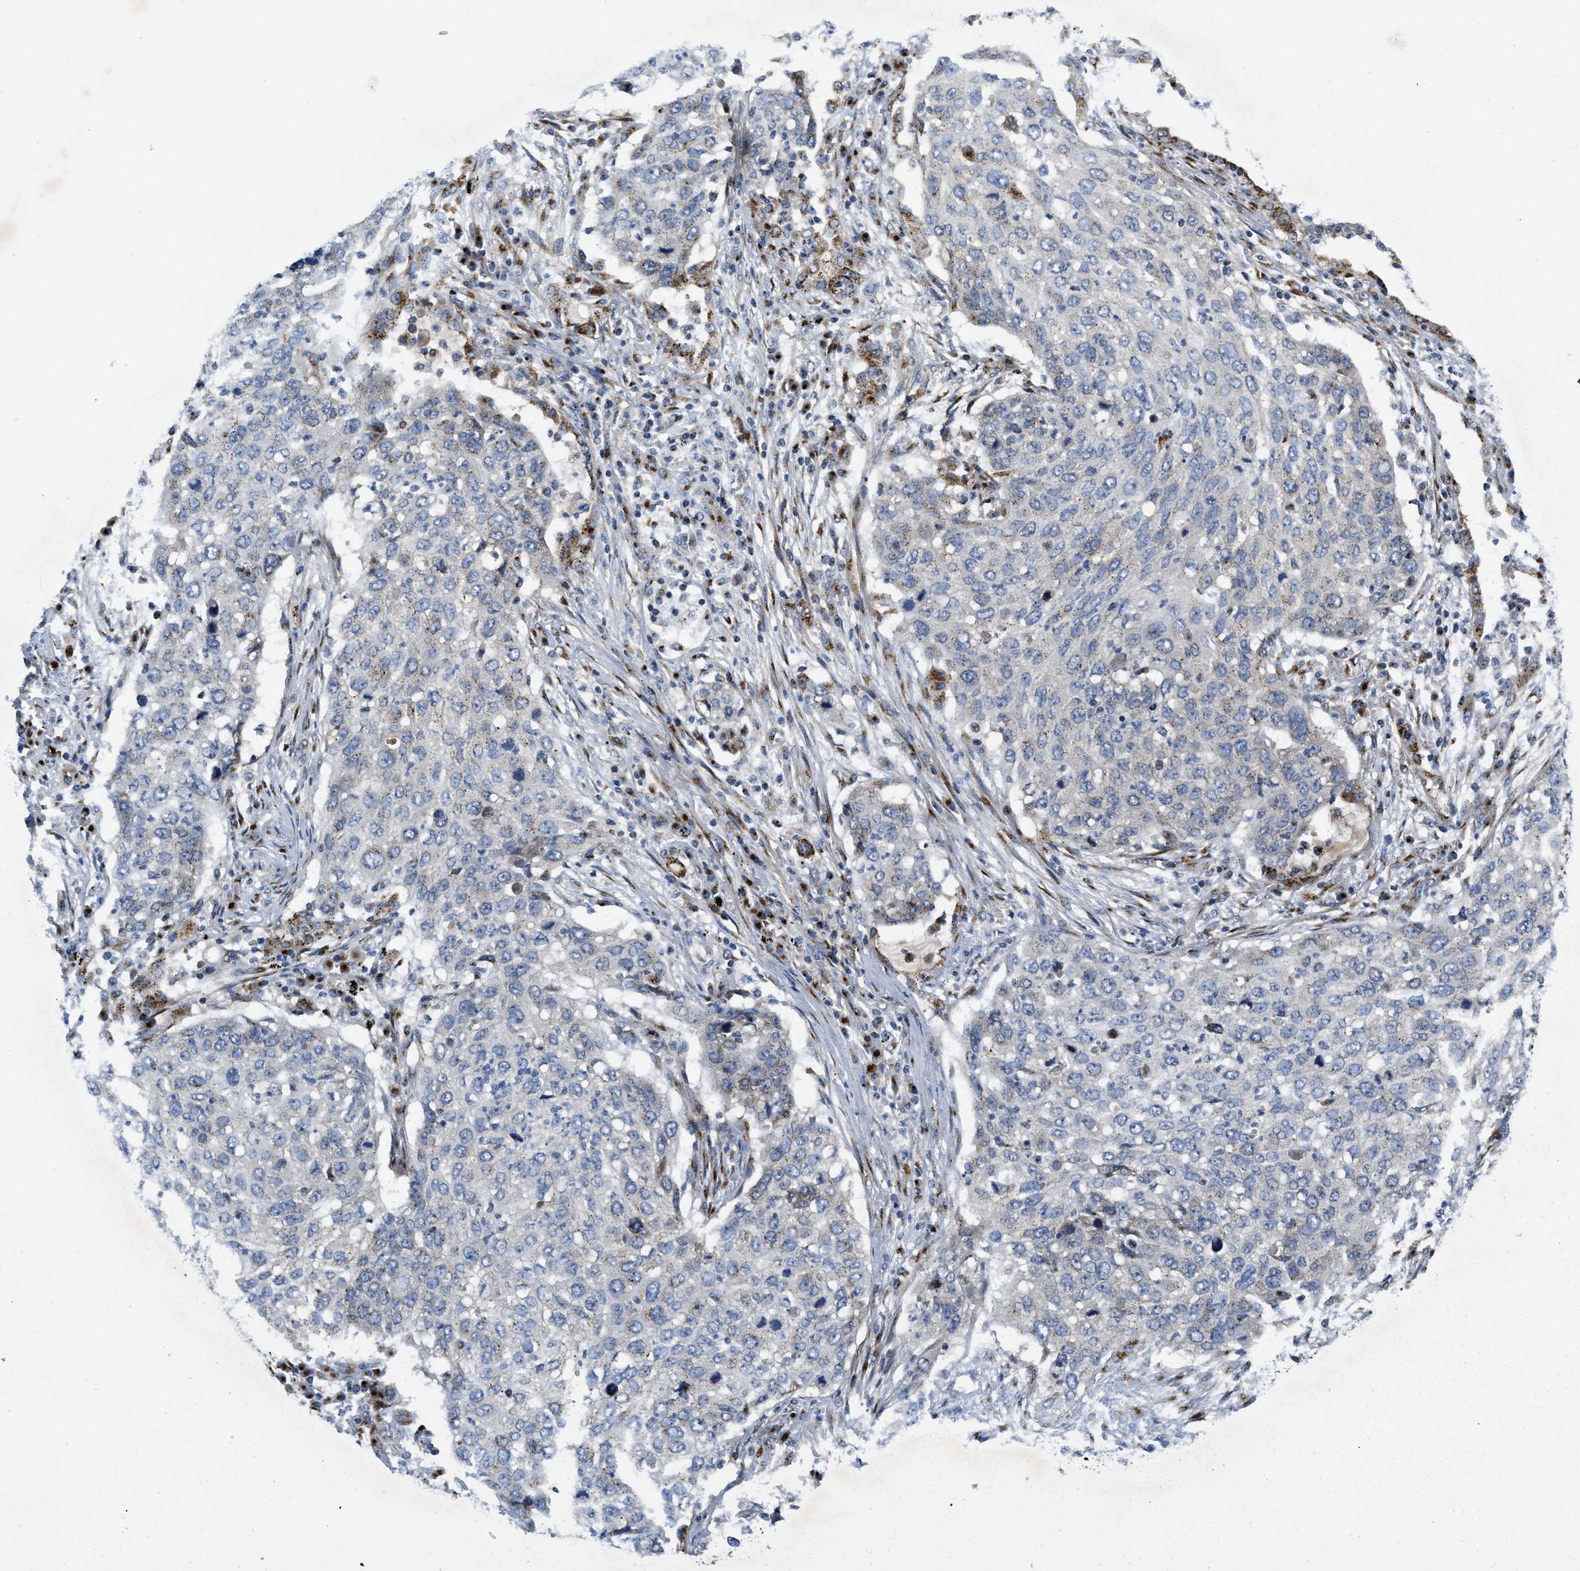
{"staining": {"intensity": "negative", "quantity": "none", "location": "none"}, "tissue": "lung cancer", "cell_type": "Tumor cells", "image_type": "cancer", "snomed": [{"axis": "morphology", "description": "Squamous cell carcinoma, NOS"}, {"axis": "topography", "description": "Lung"}], "caption": "Squamous cell carcinoma (lung) stained for a protein using immunohistochemistry (IHC) shows no staining tumor cells.", "gene": "ZNF70", "patient": {"sex": "female", "age": 63}}